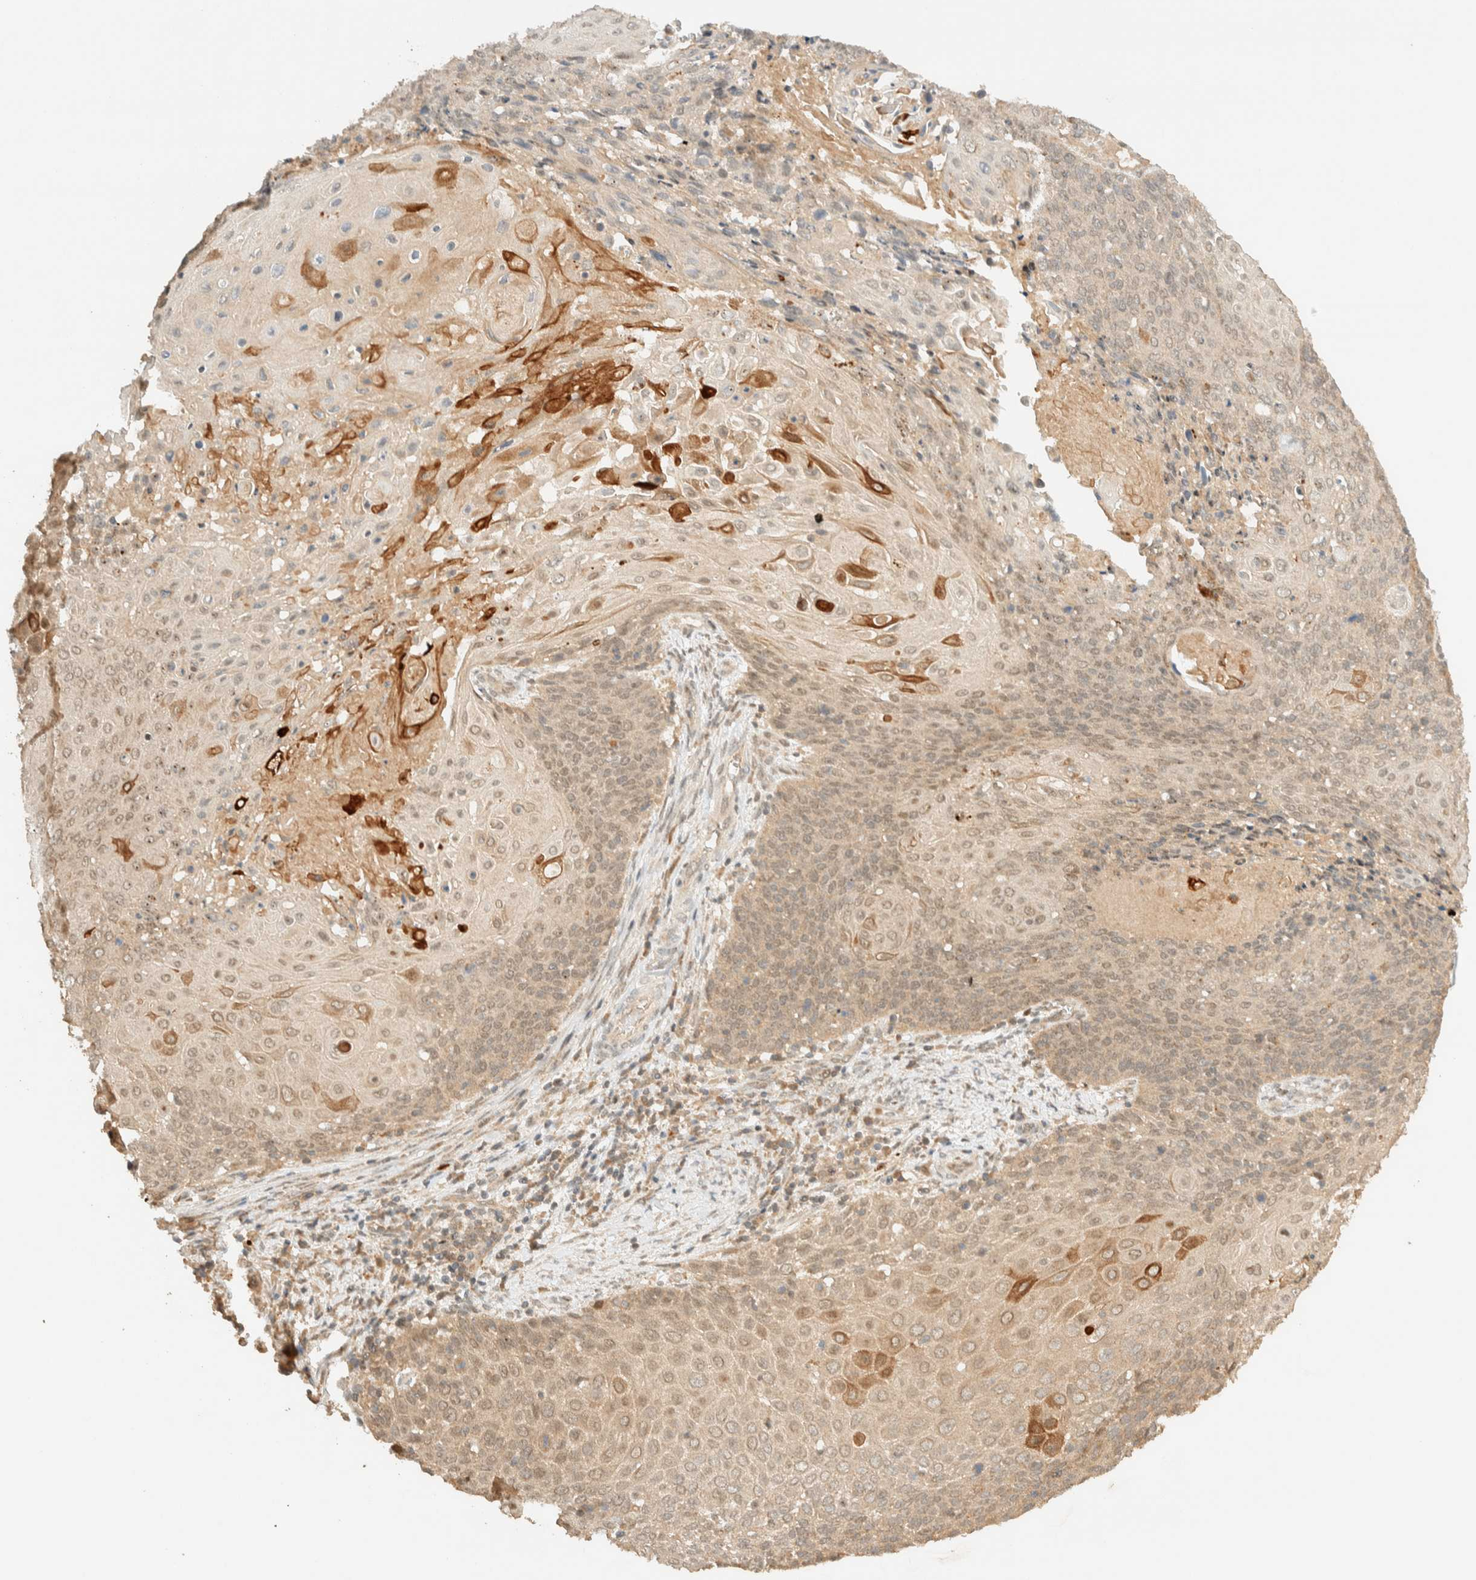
{"staining": {"intensity": "weak", "quantity": ">75%", "location": "cytoplasmic/membranous"}, "tissue": "cervical cancer", "cell_type": "Tumor cells", "image_type": "cancer", "snomed": [{"axis": "morphology", "description": "Squamous cell carcinoma, NOS"}, {"axis": "topography", "description": "Cervix"}], "caption": "Protein analysis of cervical squamous cell carcinoma tissue reveals weak cytoplasmic/membranous positivity in approximately >75% of tumor cells. (IHC, brightfield microscopy, high magnification).", "gene": "ZBTB34", "patient": {"sex": "female", "age": 39}}